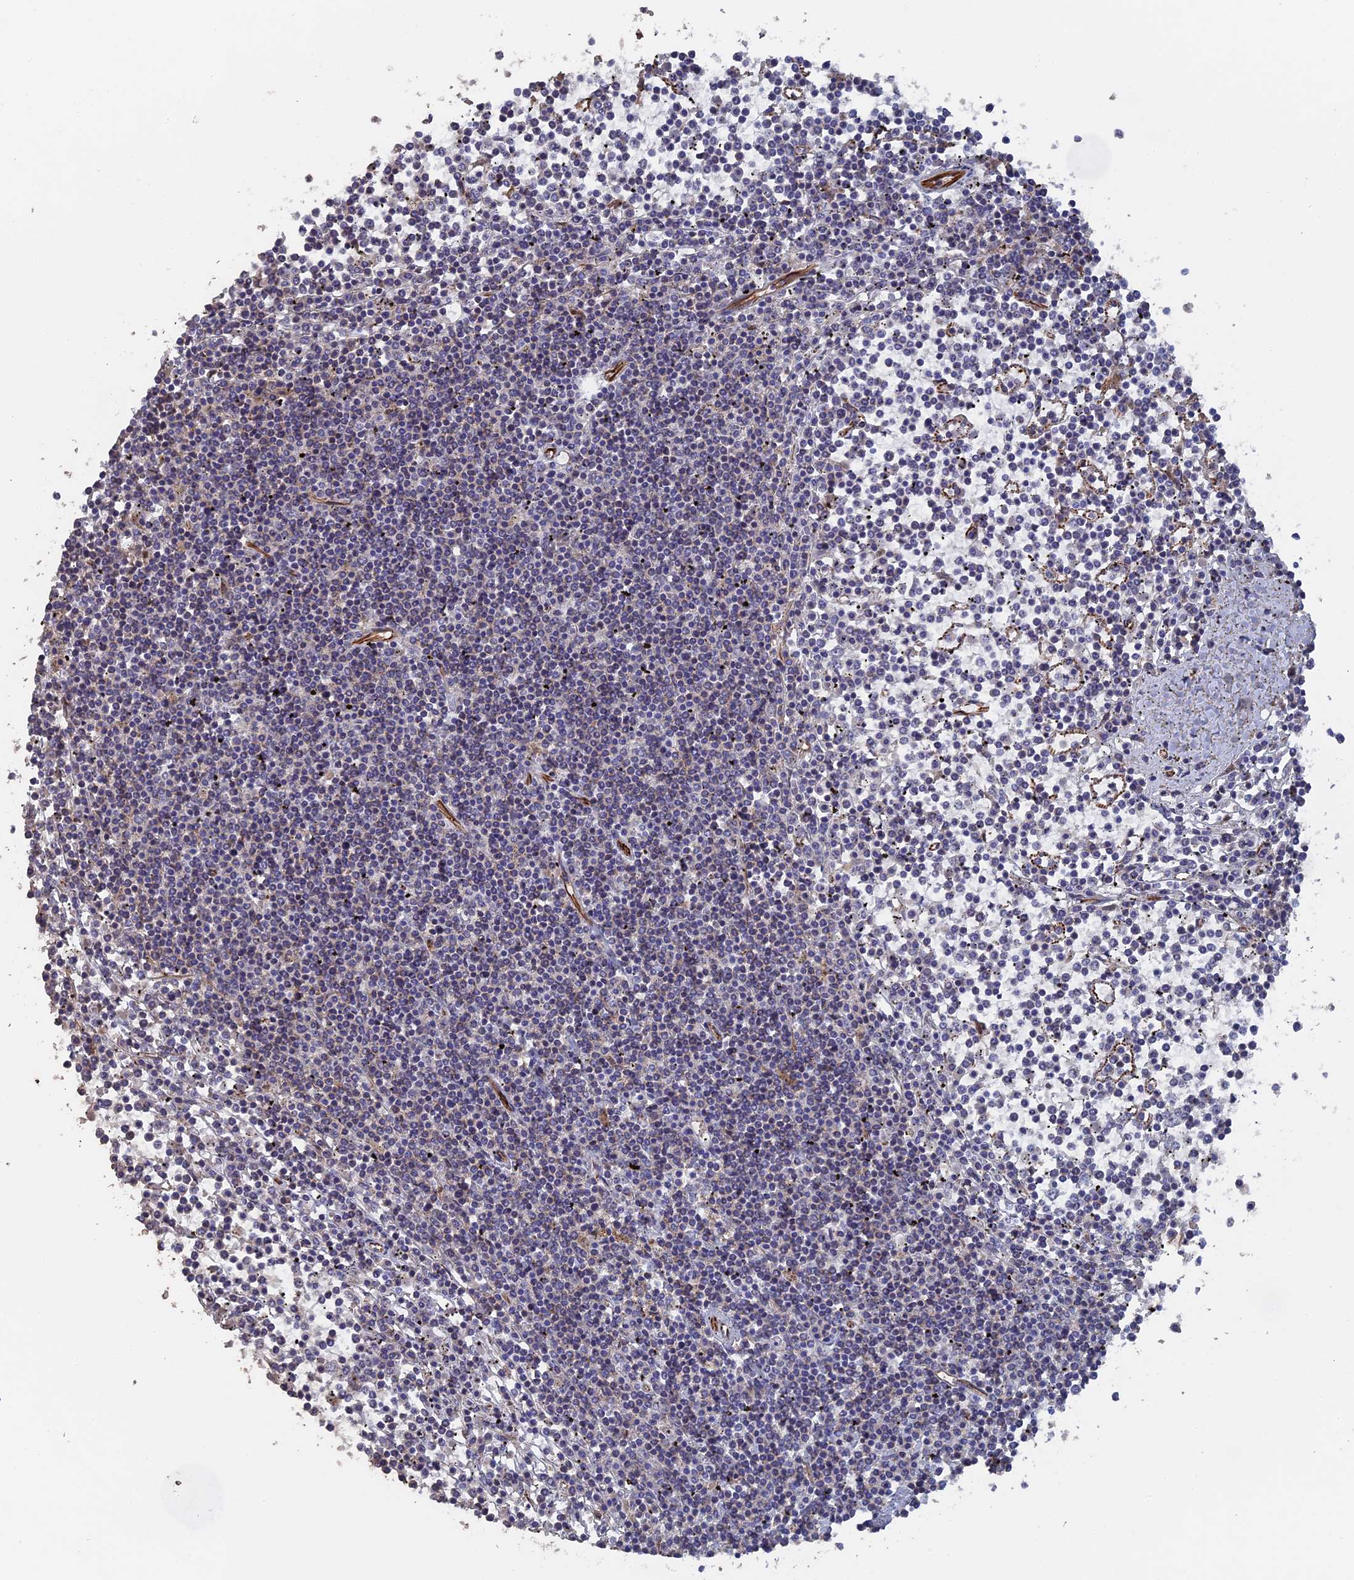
{"staining": {"intensity": "negative", "quantity": "none", "location": "none"}, "tissue": "lymphoma", "cell_type": "Tumor cells", "image_type": "cancer", "snomed": [{"axis": "morphology", "description": "Malignant lymphoma, non-Hodgkin's type, Low grade"}, {"axis": "topography", "description": "Spleen"}], "caption": "The immunohistochemistry image has no significant expression in tumor cells of lymphoma tissue.", "gene": "SMG9", "patient": {"sex": "female", "age": 19}}